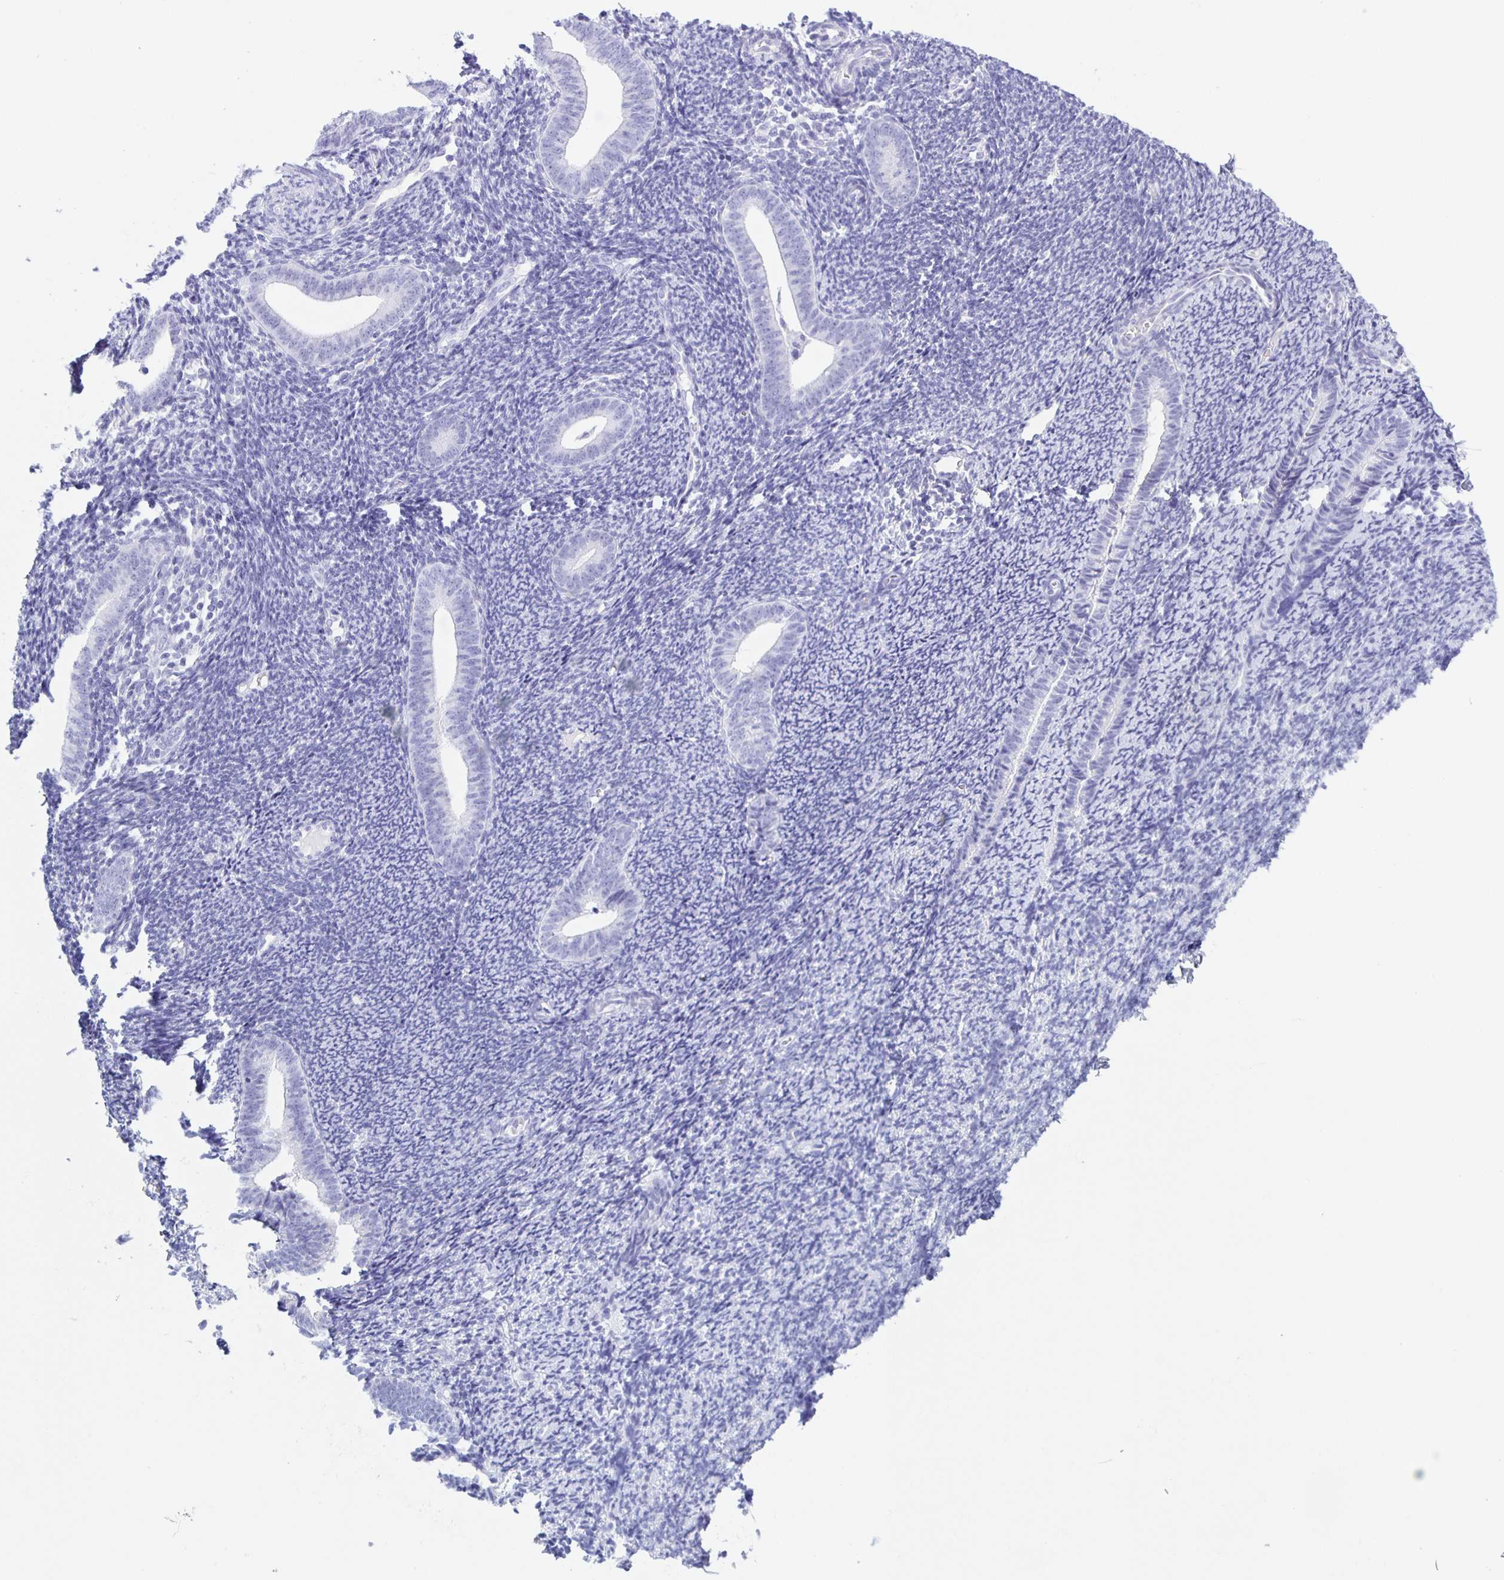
{"staining": {"intensity": "negative", "quantity": "none", "location": "none"}, "tissue": "endometrium", "cell_type": "Cells in endometrial stroma", "image_type": "normal", "snomed": [{"axis": "morphology", "description": "Normal tissue, NOS"}, {"axis": "topography", "description": "Endometrium"}], "caption": "This is a micrograph of immunohistochemistry (IHC) staining of benign endometrium, which shows no positivity in cells in endometrial stroma.", "gene": "TGIF2LX", "patient": {"sex": "female", "age": 39}}